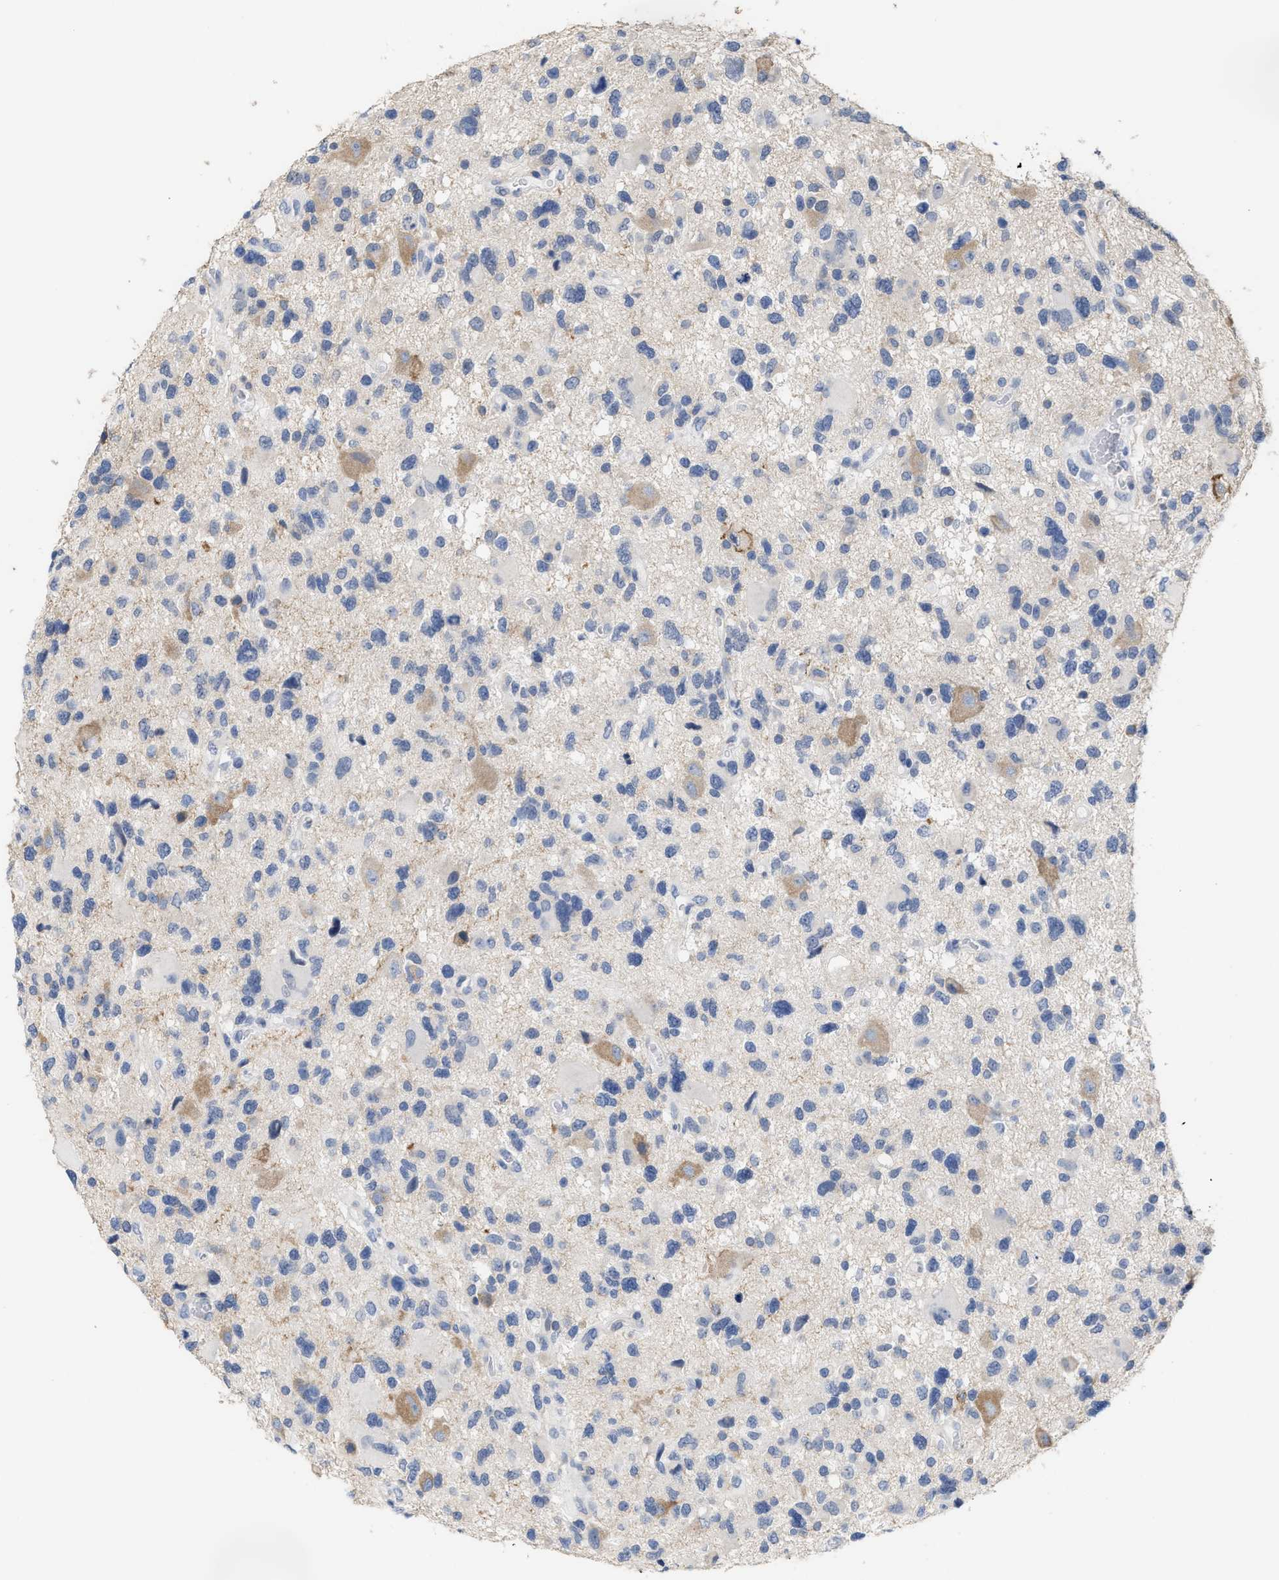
{"staining": {"intensity": "weak", "quantity": "<25%", "location": "cytoplasmic/membranous"}, "tissue": "glioma", "cell_type": "Tumor cells", "image_type": "cancer", "snomed": [{"axis": "morphology", "description": "Glioma, malignant, High grade"}, {"axis": "topography", "description": "Brain"}], "caption": "High magnification brightfield microscopy of malignant high-grade glioma stained with DAB (brown) and counterstained with hematoxylin (blue): tumor cells show no significant expression.", "gene": "RYR2", "patient": {"sex": "male", "age": 33}}